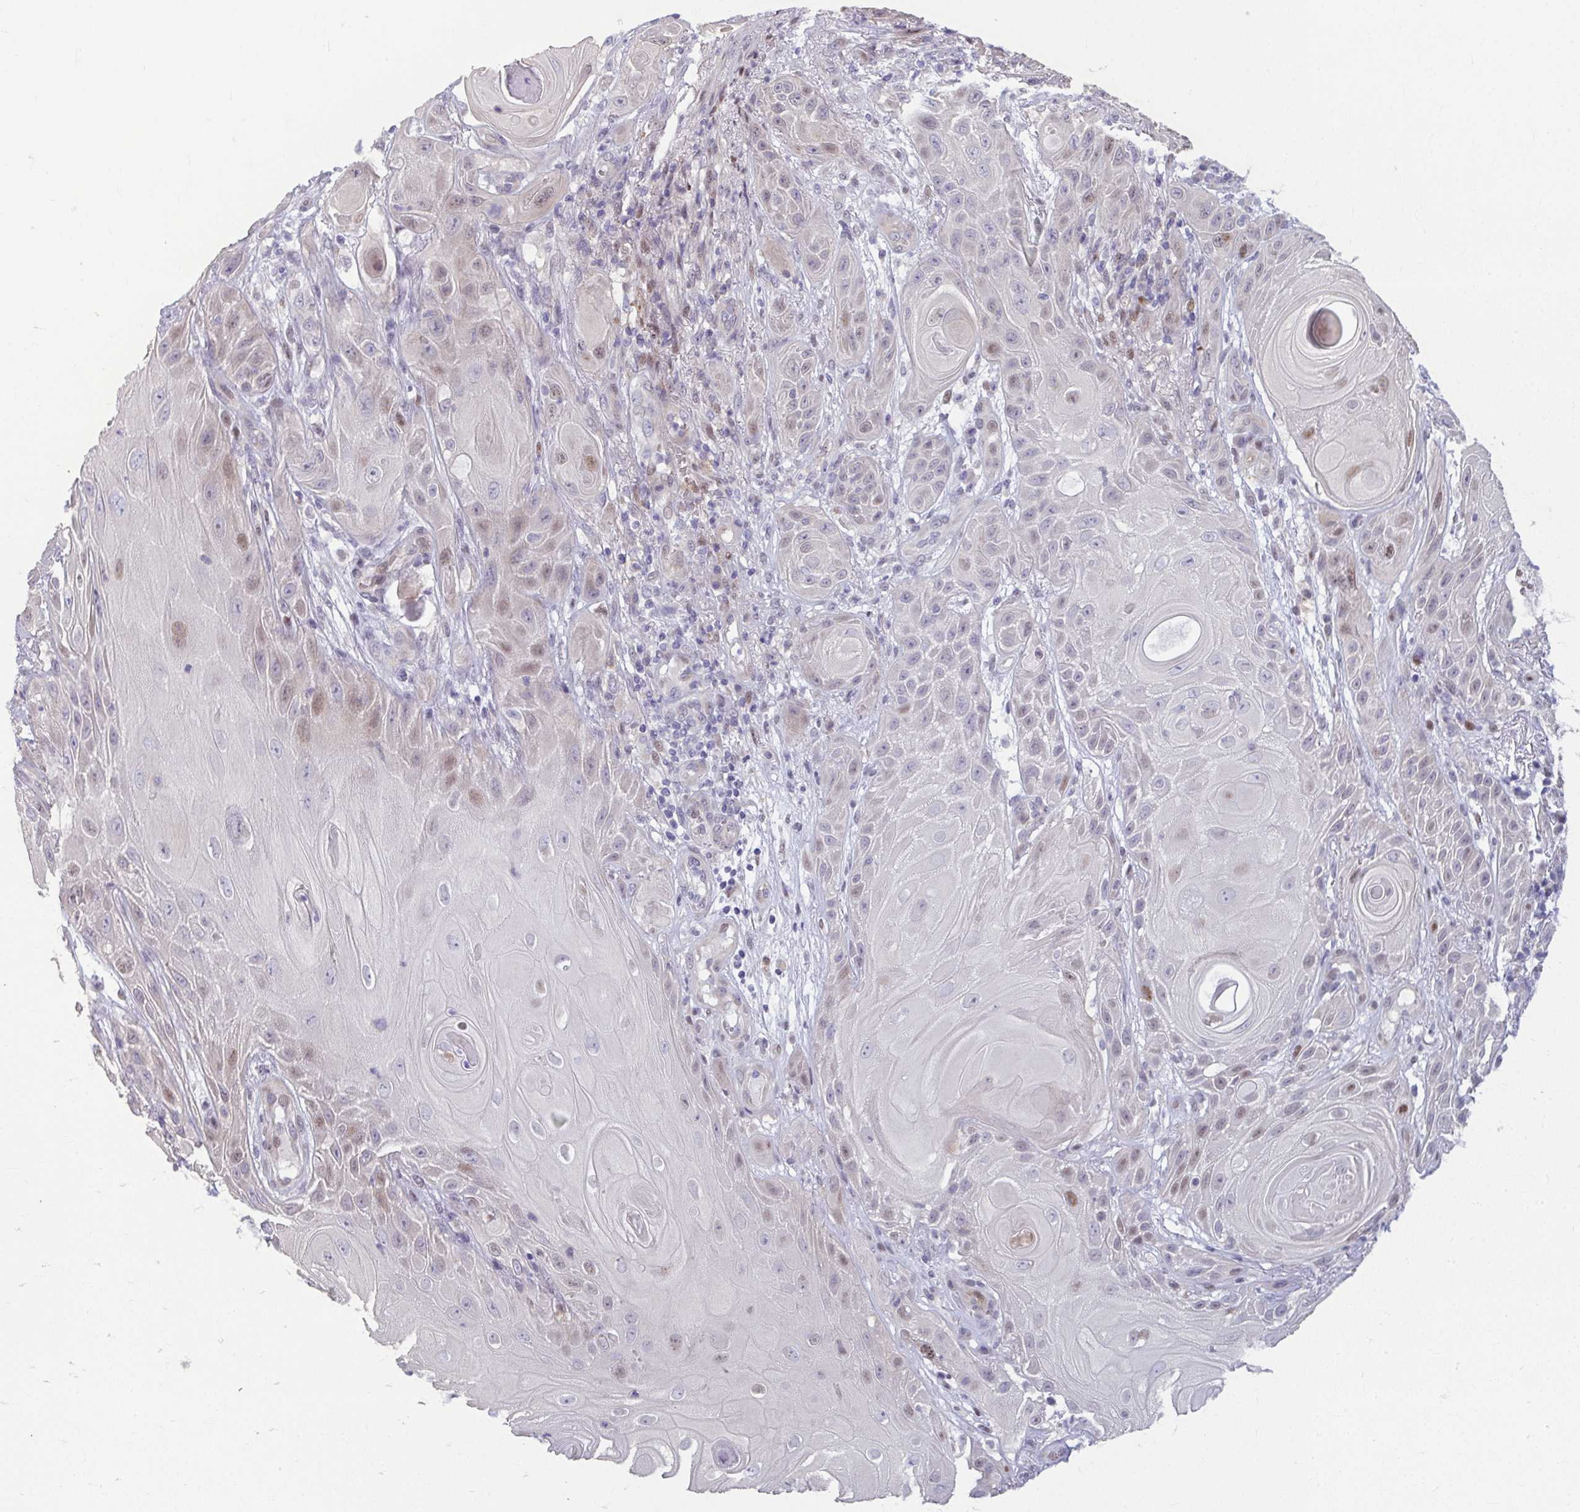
{"staining": {"intensity": "weak", "quantity": "<25%", "location": "nuclear"}, "tissue": "skin cancer", "cell_type": "Tumor cells", "image_type": "cancer", "snomed": [{"axis": "morphology", "description": "Squamous cell carcinoma, NOS"}, {"axis": "topography", "description": "Skin"}], "caption": "An immunohistochemistry (IHC) image of squamous cell carcinoma (skin) is shown. There is no staining in tumor cells of squamous cell carcinoma (skin).", "gene": "ODF1", "patient": {"sex": "male", "age": 62}}